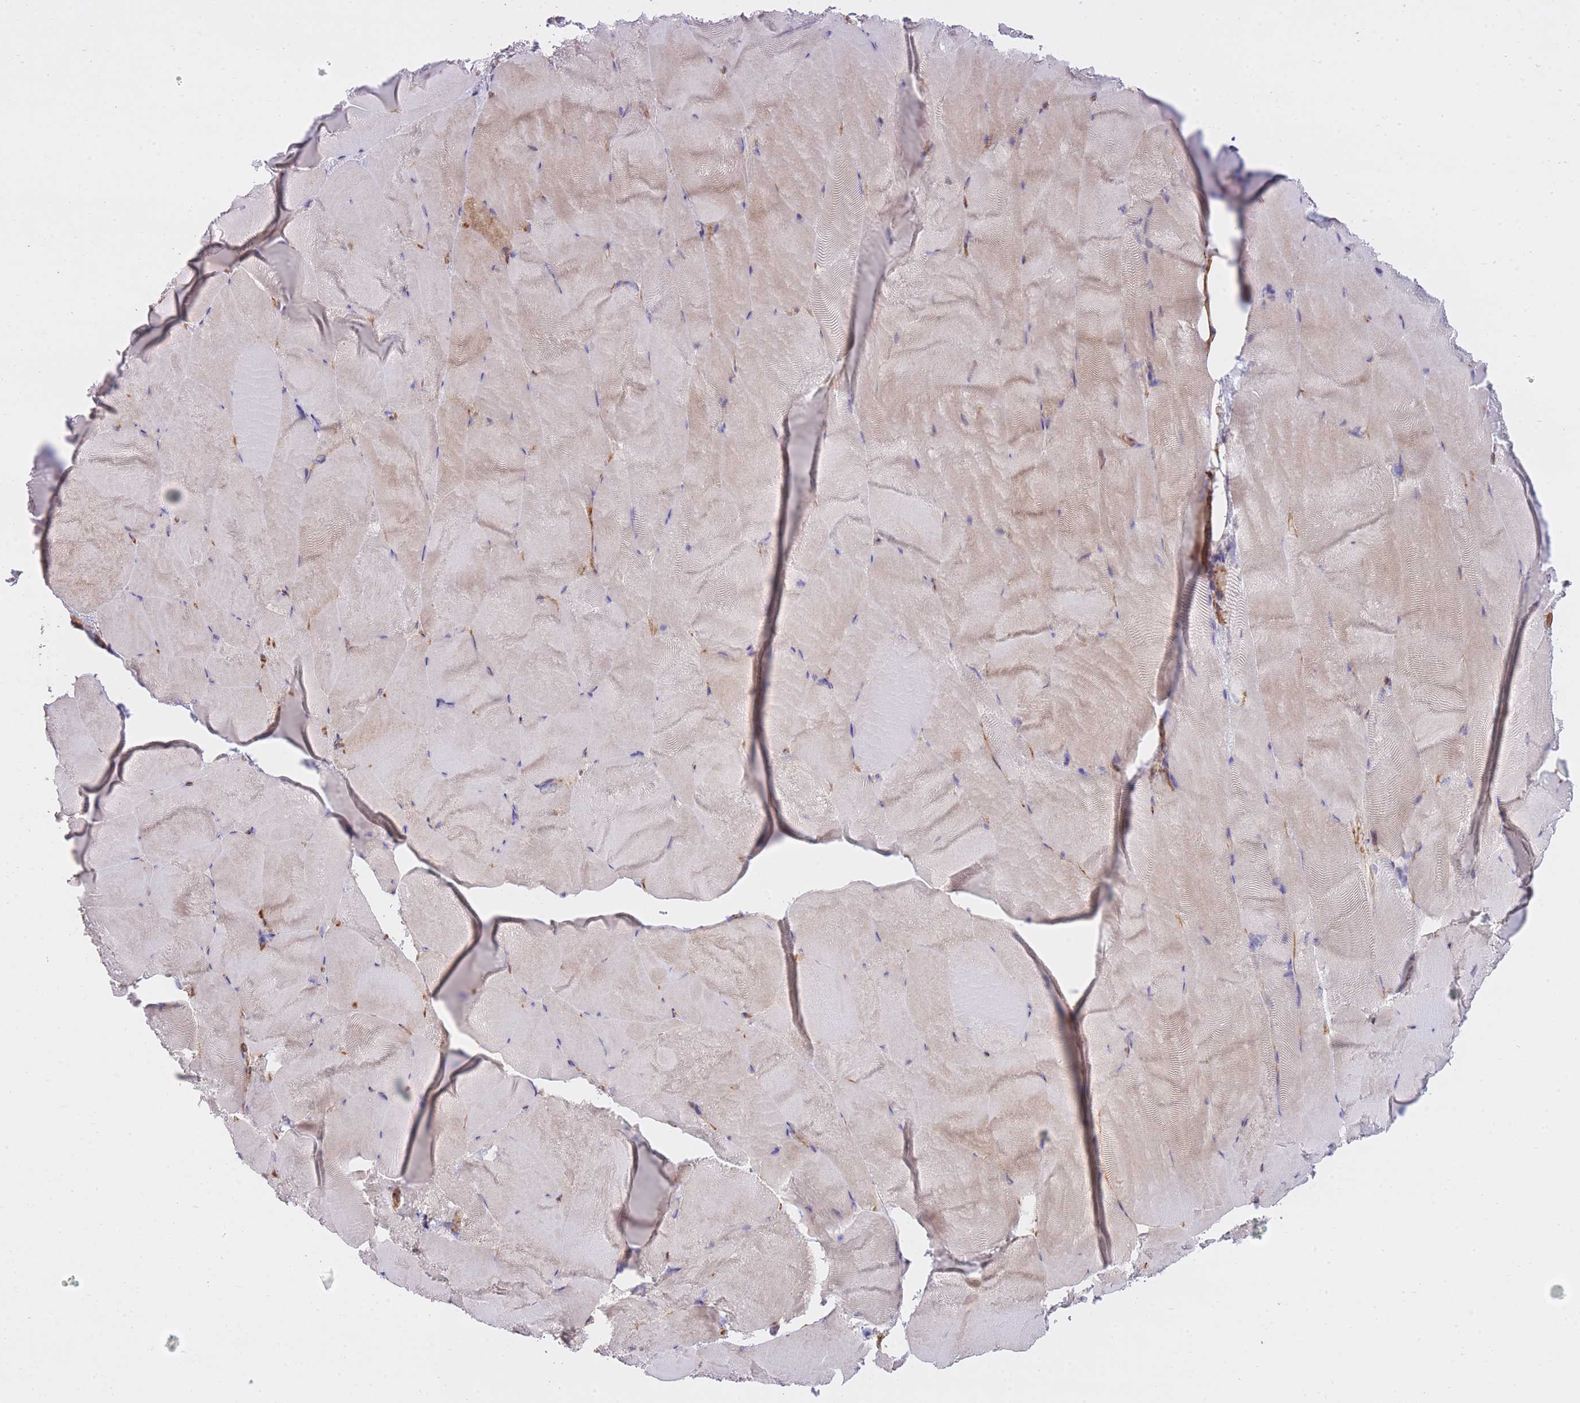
{"staining": {"intensity": "weak", "quantity": "<25%", "location": "cytoplasmic/membranous"}, "tissue": "skeletal muscle", "cell_type": "Myocytes", "image_type": "normal", "snomed": [{"axis": "morphology", "description": "Normal tissue, NOS"}, {"axis": "topography", "description": "Skeletal muscle"}], "caption": "Myocytes show no significant protein staining in benign skeletal muscle. (Stains: DAB immunohistochemistry with hematoxylin counter stain, Microscopy: brightfield microscopy at high magnification).", "gene": "EXOSC8", "patient": {"sex": "female", "age": 64}}